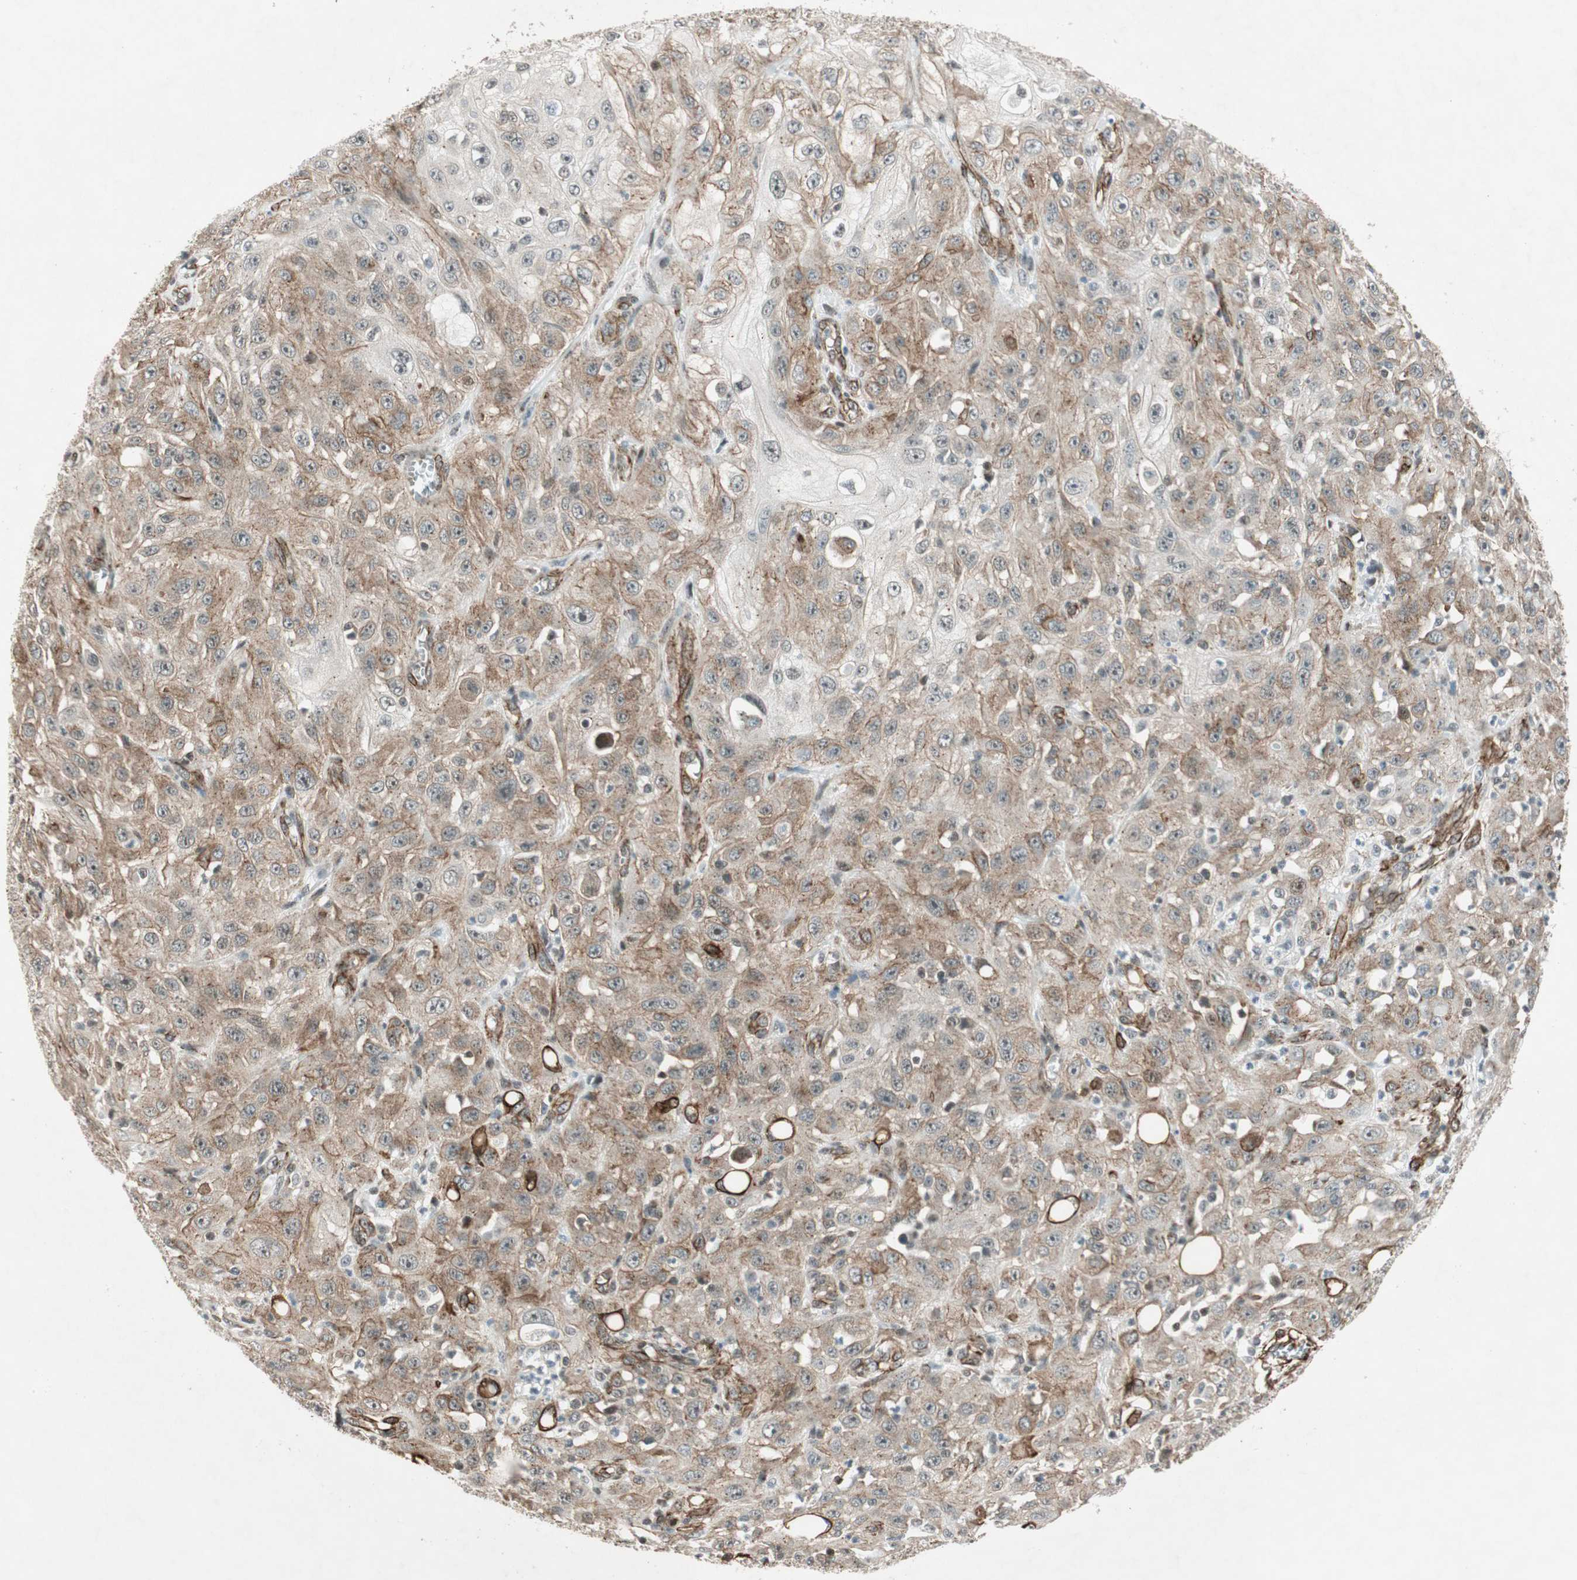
{"staining": {"intensity": "moderate", "quantity": ">75%", "location": "cytoplasmic/membranous"}, "tissue": "skin cancer", "cell_type": "Tumor cells", "image_type": "cancer", "snomed": [{"axis": "morphology", "description": "Squamous cell carcinoma, NOS"}, {"axis": "morphology", "description": "Squamous cell carcinoma, metastatic, NOS"}, {"axis": "topography", "description": "Skin"}, {"axis": "topography", "description": "Lymph node"}], "caption": "Protein expression analysis of human skin cancer (metastatic squamous cell carcinoma) reveals moderate cytoplasmic/membranous positivity in about >75% of tumor cells. (brown staining indicates protein expression, while blue staining denotes nuclei).", "gene": "CDK19", "patient": {"sex": "male", "age": 75}}